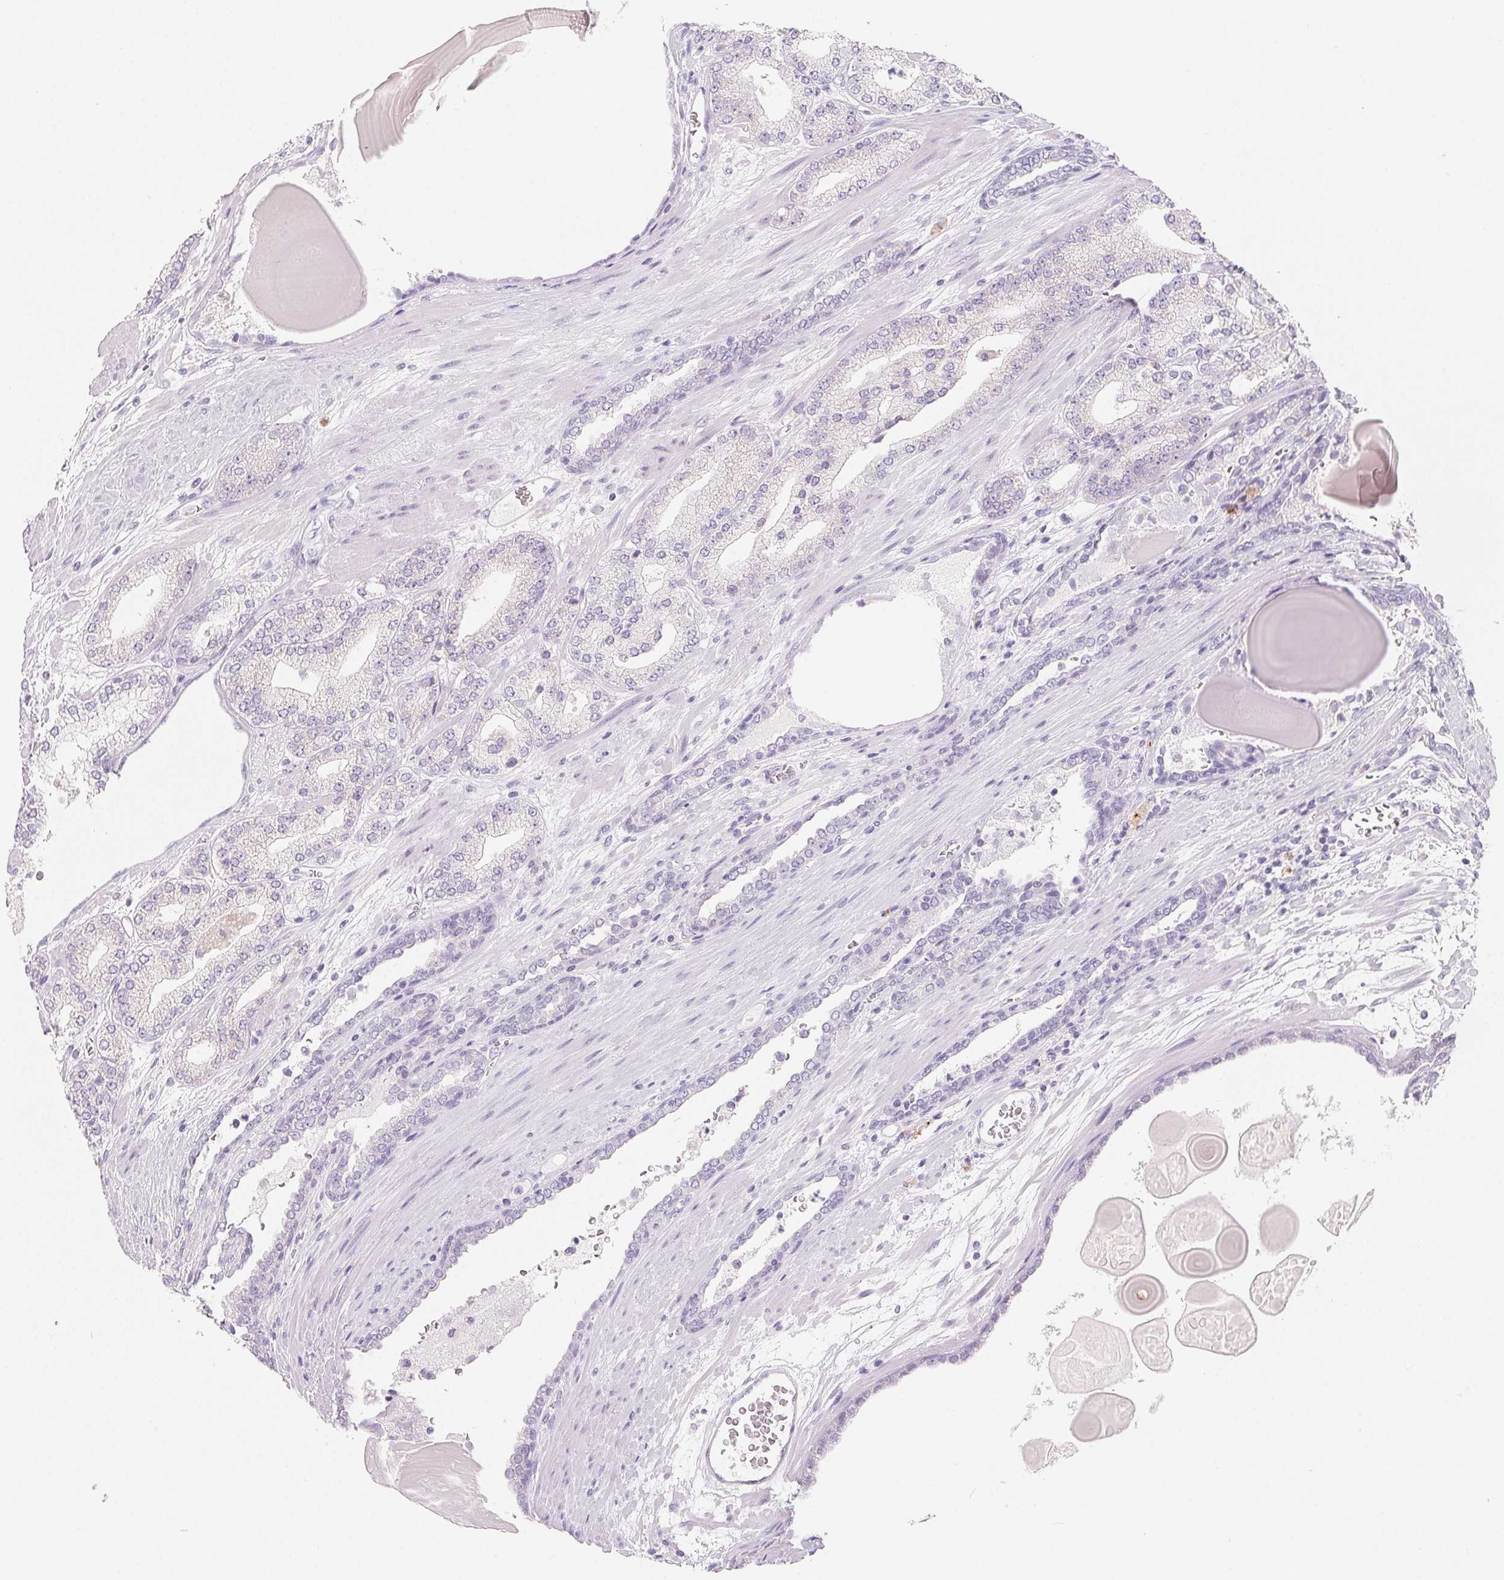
{"staining": {"intensity": "negative", "quantity": "none", "location": "none"}, "tissue": "prostate cancer", "cell_type": "Tumor cells", "image_type": "cancer", "snomed": [{"axis": "morphology", "description": "Adenocarcinoma, High grade"}, {"axis": "topography", "description": "Prostate"}], "caption": "Immunohistochemical staining of human prostate cancer shows no significant staining in tumor cells.", "gene": "SPACA5B", "patient": {"sex": "male", "age": 64}}